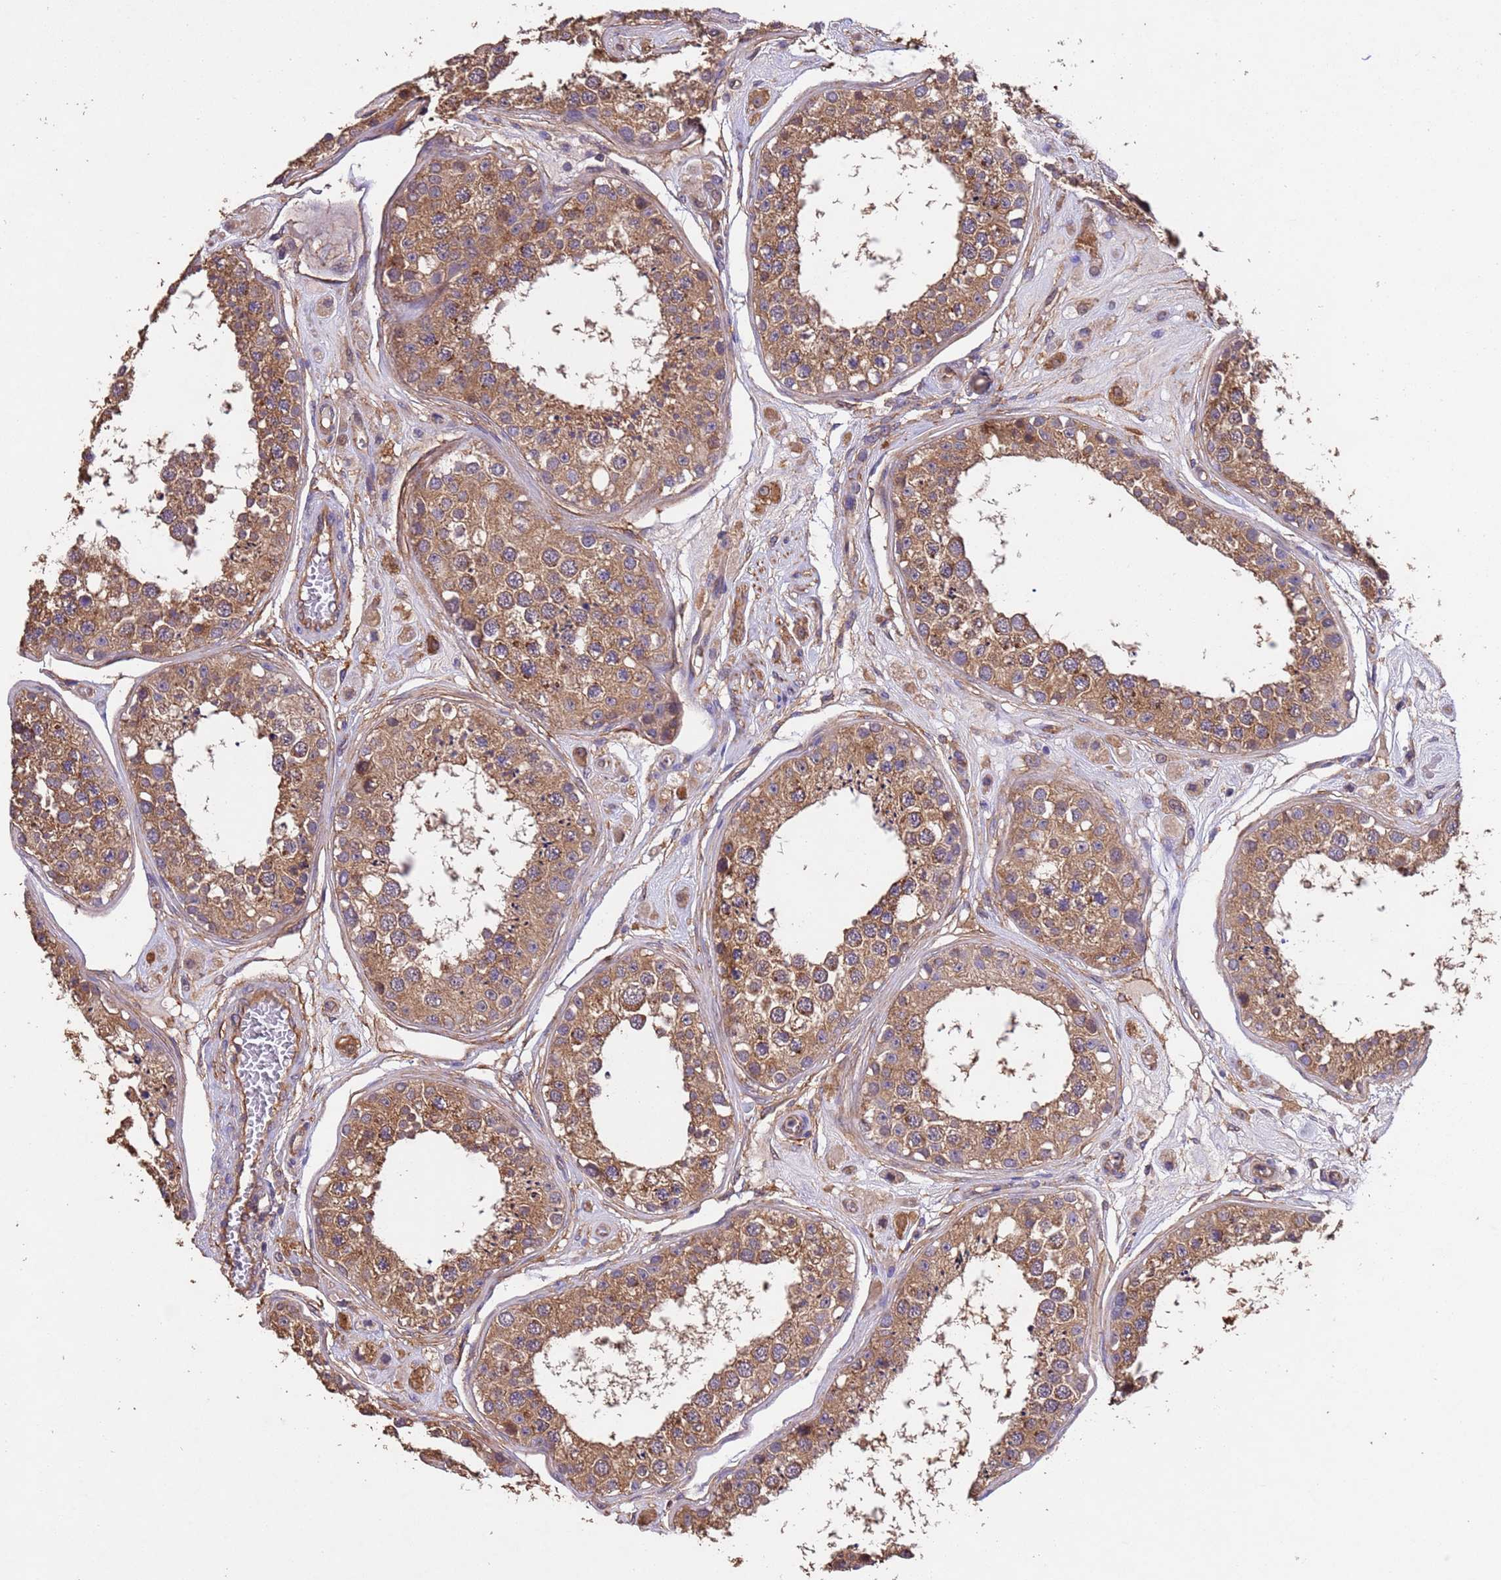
{"staining": {"intensity": "moderate", "quantity": ">75%", "location": "cytoplasmic/membranous"}, "tissue": "testis", "cell_type": "Cells in seminiferous ducts", "image_type": "normal", "snomed": [{"axis": "morphology", "description": "Normal tissue, NOS"}, {"axis": "topography", "description": "Testis"}], "caption": "Protein staining shows moderate cytoplasmic/membranous expression in approximately >75% of cells in seminiferous ducts in benign testis. (IHC, brightfield microscopy, high magnification).", "gene": "MTX3", "patient": {"sex": "male", "age": 25}}